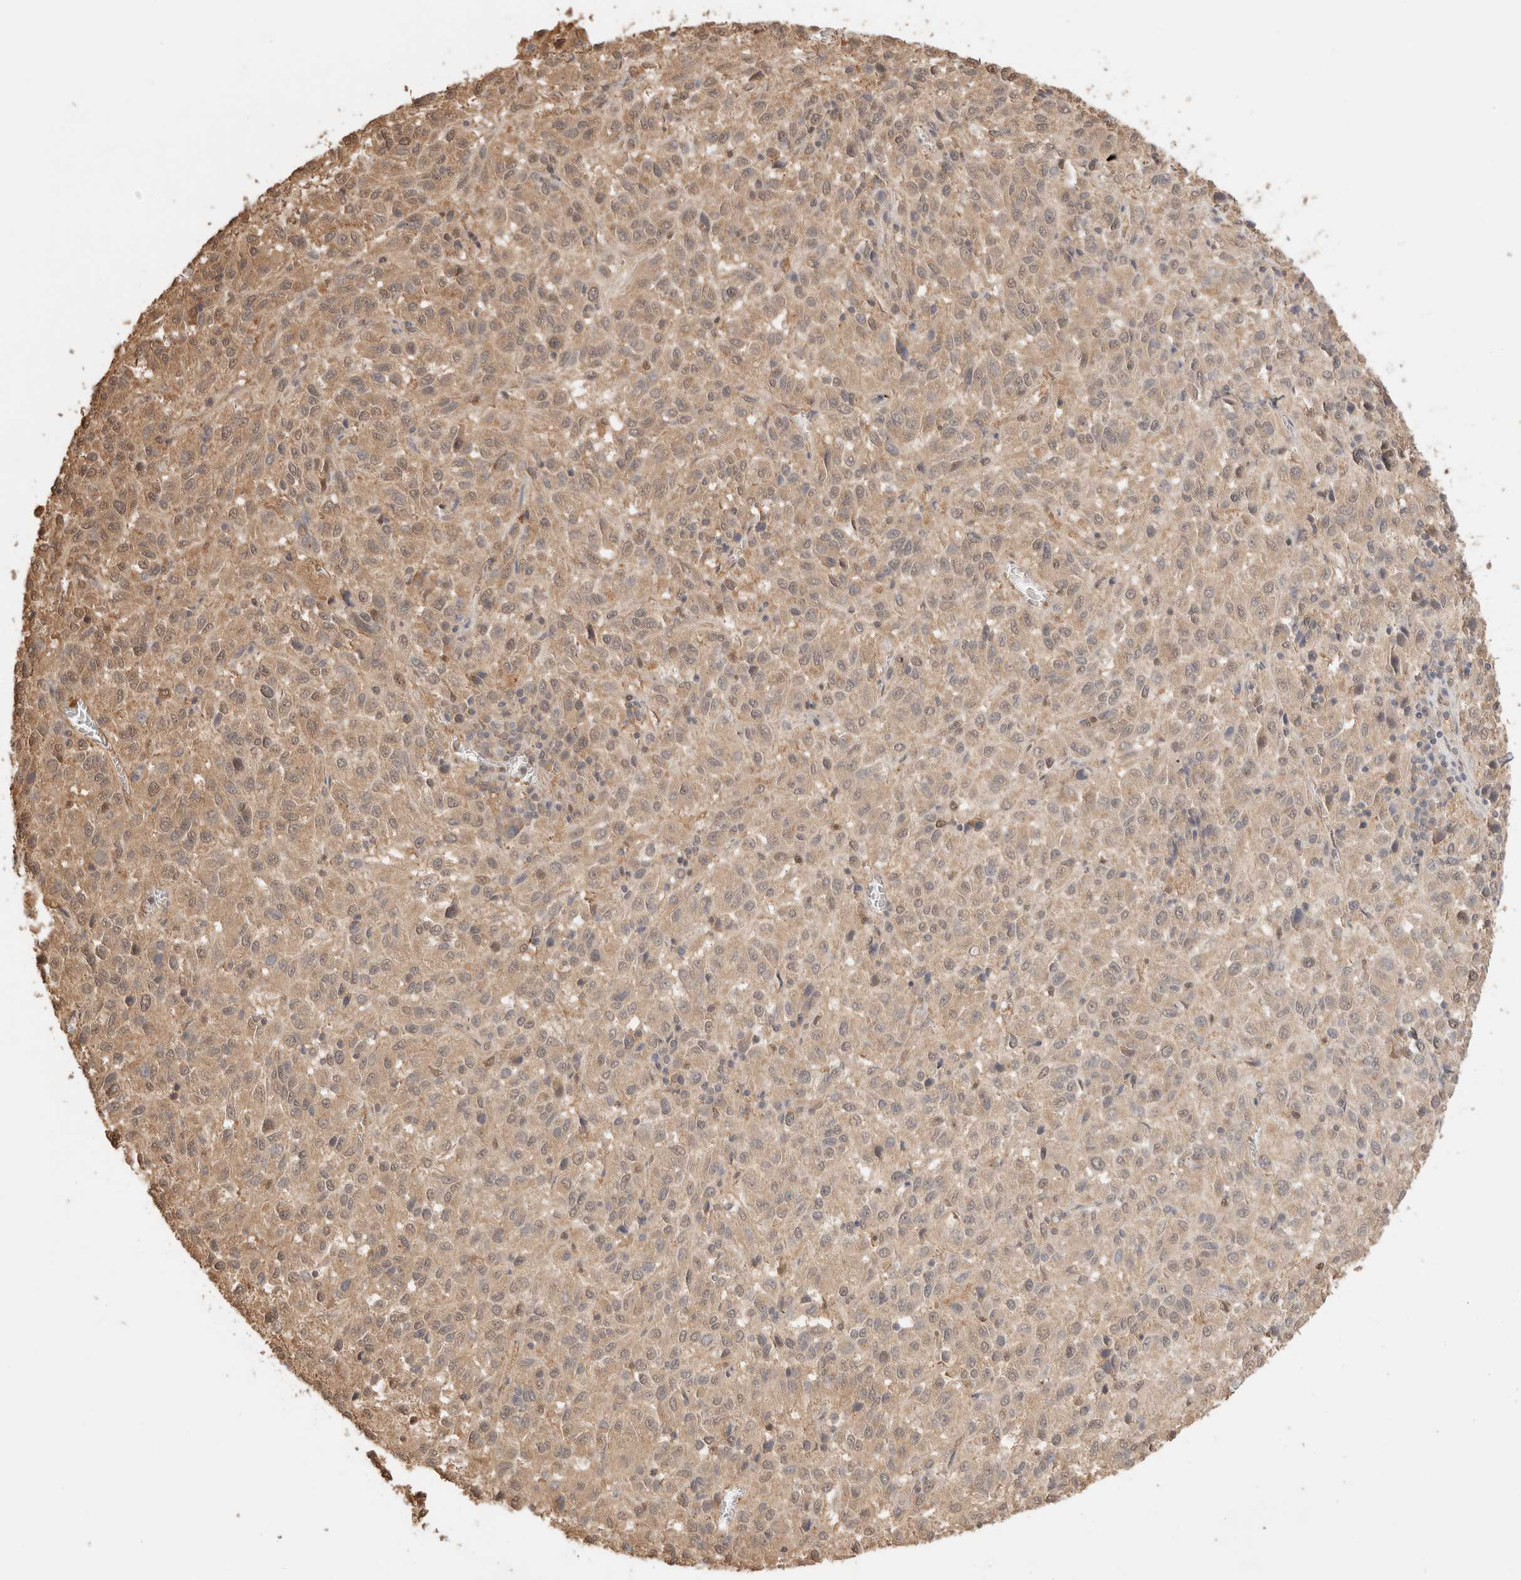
{"staining": {"intensity": "weak", "quantity": ">75%", "location": "cytoplasmic/membranous,nuclear"}, "tissue": "melanoma", "cell_type": "Tumor cells", "image_type": "cancer", "snomed": [{"axis": "morphology", "description": "Malignant melanoma, Metastatic site"}, {"axis": "topography", "description": "Lung"}], "caption": "Weak cytoplasmic/membranous and nuclear protein positivity is present in about >75% of tumor cells in malignant melanoma (metastatic site). Ihc stains the protein in brown and the nuclei are stained blue.", "gene": "YWHAH", "patient": {"sex": "male", "age": 64}}